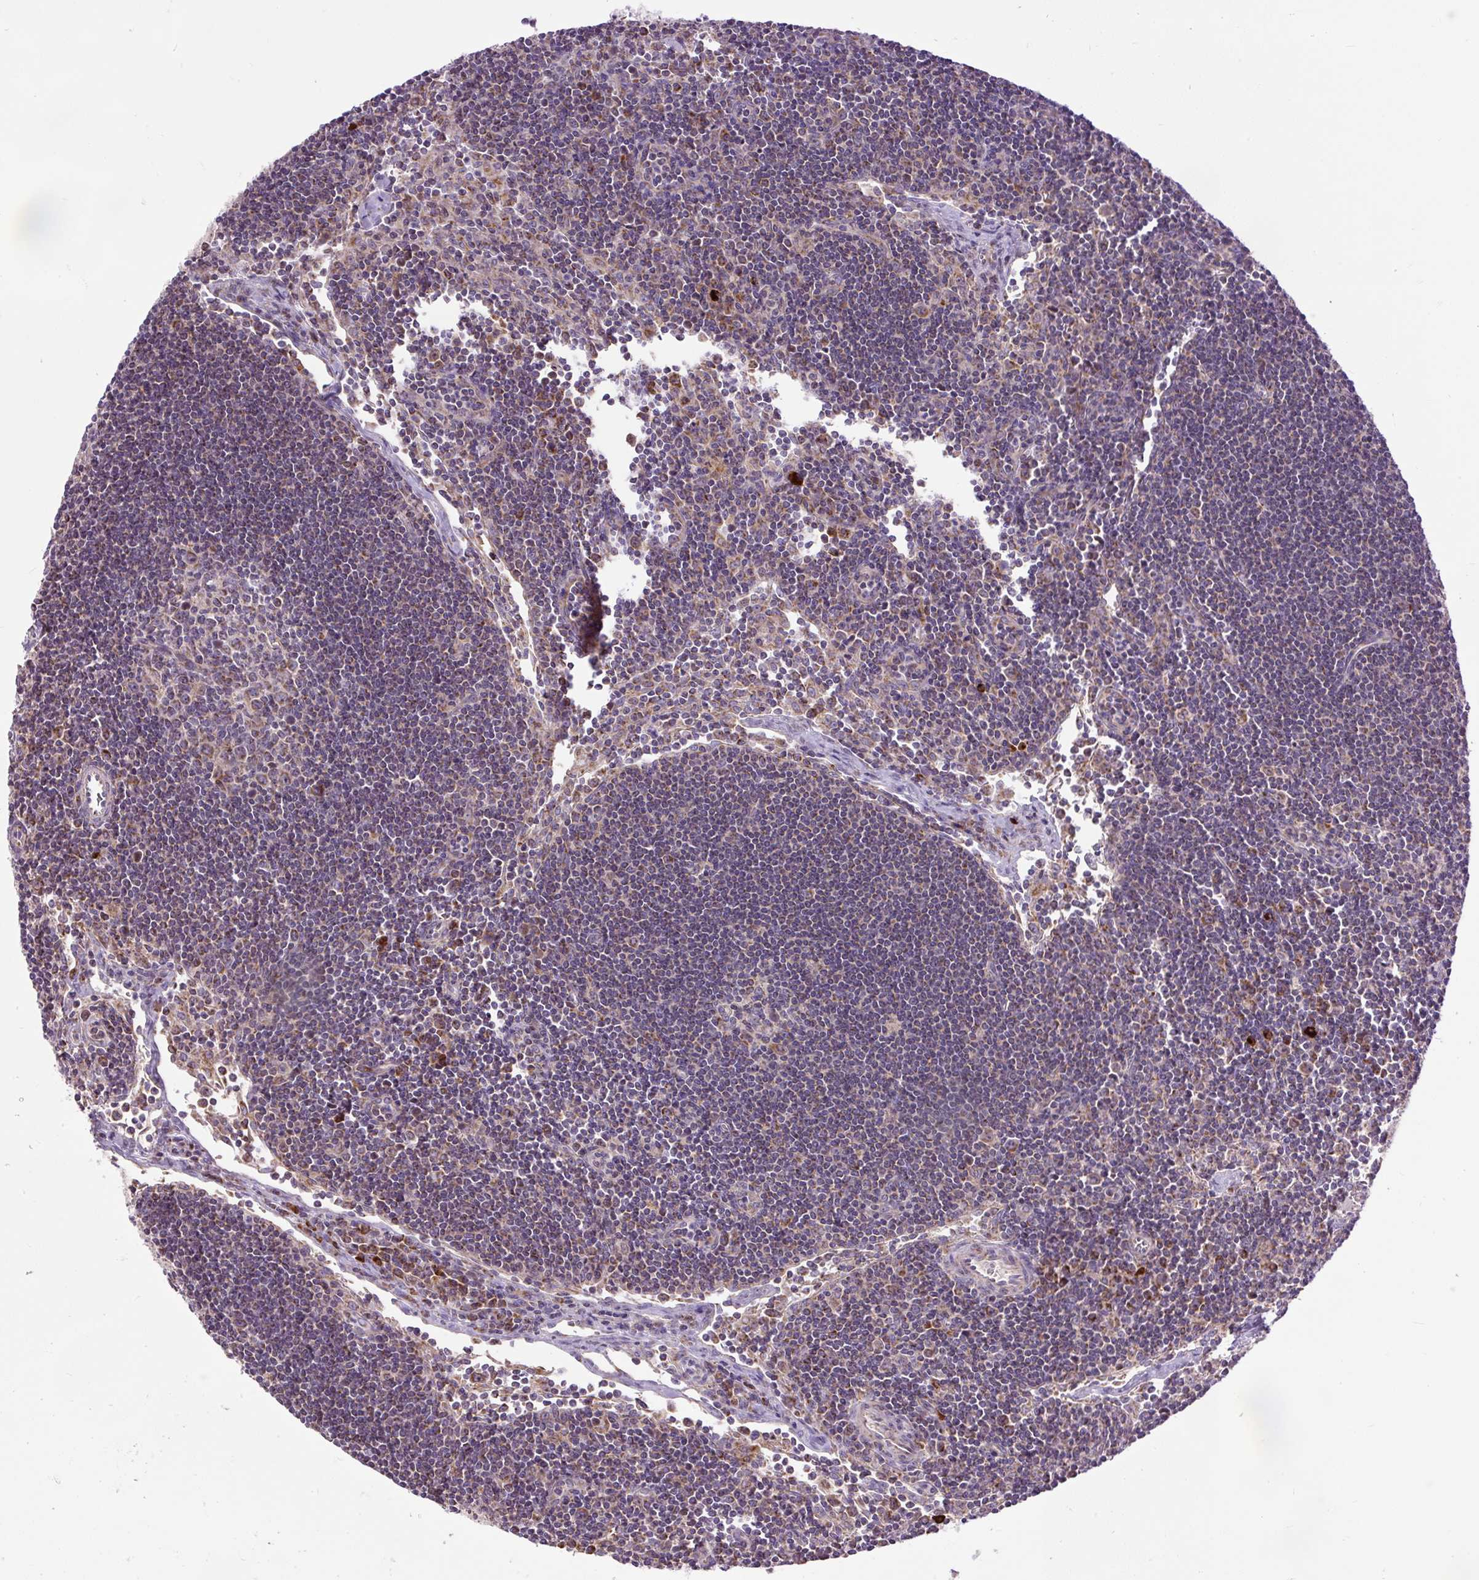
{"staining": {"intensity": "weak", "quantity": "<25%", "location": "cytoplasmic/membranous"}, "tissue": "lymph node", "cell_type": "Germinal center cells", "image_type": "normal", "snomed": [{"axis": "morphology", "description": "Normal tissue, NOS"}, {"axis": "topography", "description": "Lymph node"}], "caption": "The immunohistochemistry (IHC) photomicrograph has no significant positivity in germinal center cells of lymph node.", "gene": "TM2D3", "patient": {"sex": "female", "age": 29}}